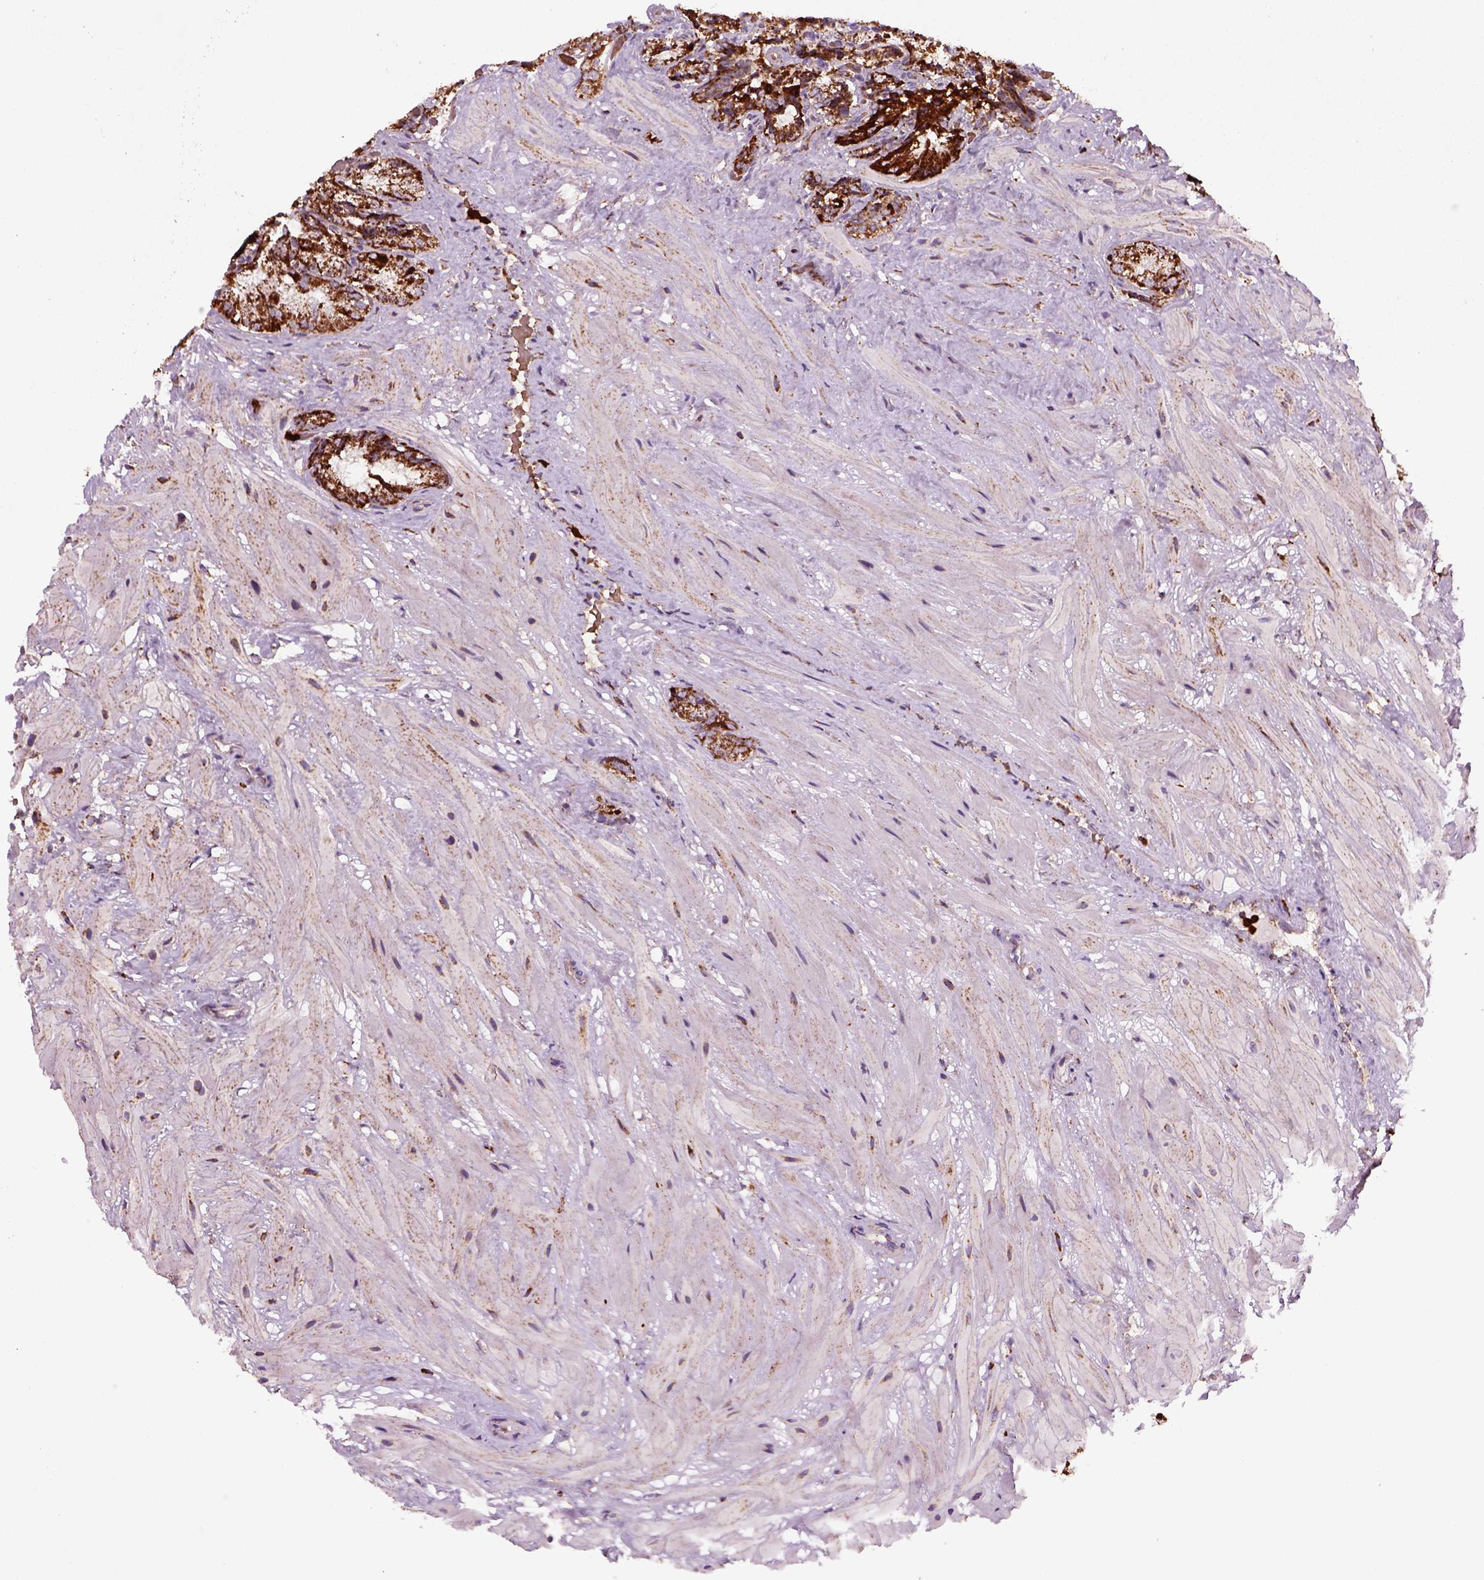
{"staining": {"intensity": "strong", "quantity": ">75%", "location": "cytoplasmic/membranous"}, "tissue": "seminal vesicle", "cell_type": "Glandular cells", "image_type": "normal", "snomed": [{"axis": "morphology", "description": "Normal tissue, NOS"}, {"axis": "topography", "description": "Seminal veicle"}], "caption": "The image displays staining of unremarkable seminal vesicle, revealing strong cytoplasmic/membranous protein staining (brown color) within glandular cells. Using DAB (3,3'-diaminobenzidine) (brown) and hematoxylin (blue) stains, captured at high magnification using brightfield microscopy.", "gene": "NUDT16L1", "patient": {"sex": "male", "age": 57}}